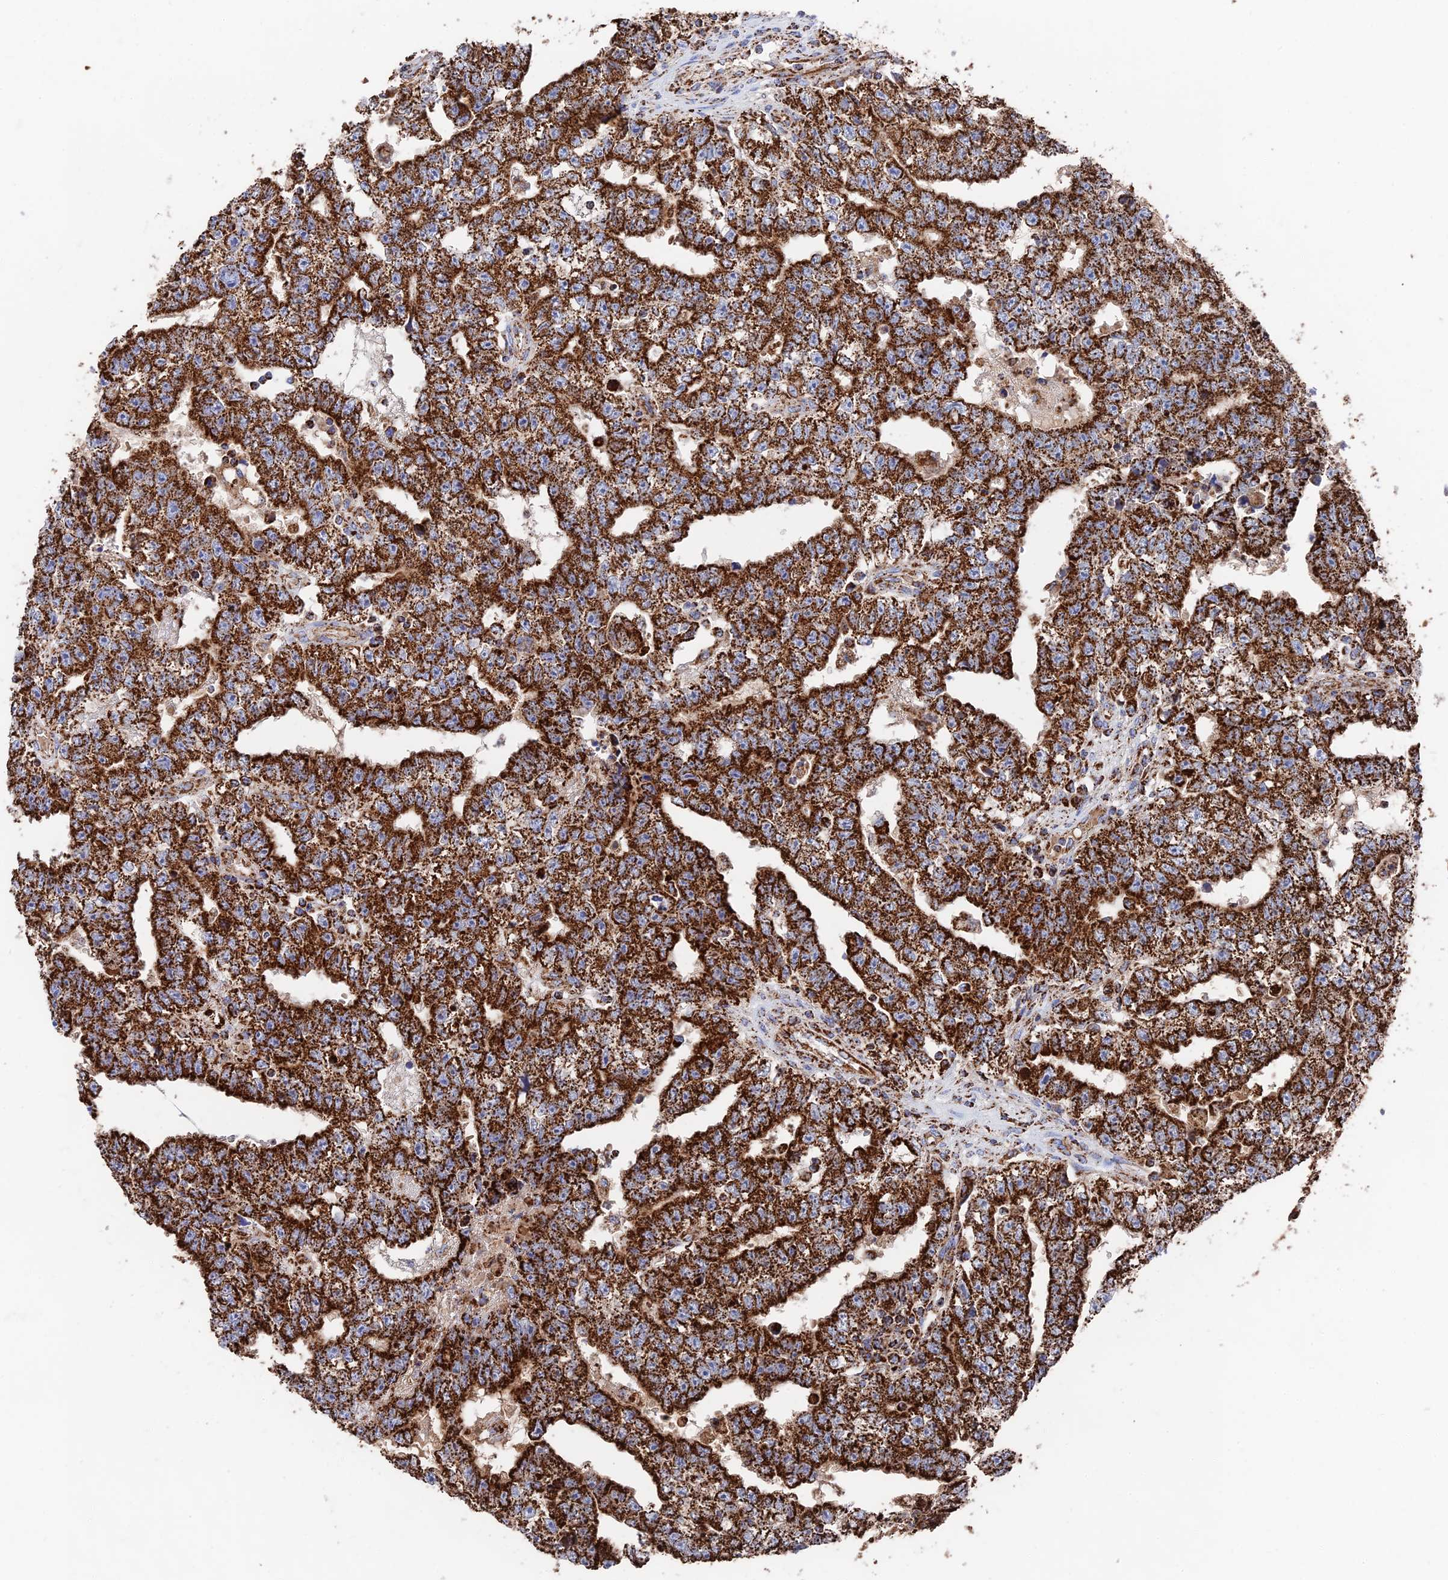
{"staining": {"intensity": "strong", "quantity": ">75%", "location": "cytoplasmic/membranous"}, "tissue": "testis cancer", "cell_type": "Tumor cells", "image_type": "cancer", "snomed": [{"axis": "morphology", "description": "Carcinoma, Embryonal, NOS"}, {"axis": "topography", "description": "Testis"}], "caption": "A brown stain highlights strong cytoplasmic/membranous expression of a protein in human embryonal carcinoma (testis) tumor cells. (IHC, brightfield microscopy, high magnification).", "gene": "HAUS8", "patient": {"sex": "male", "age": 25}}